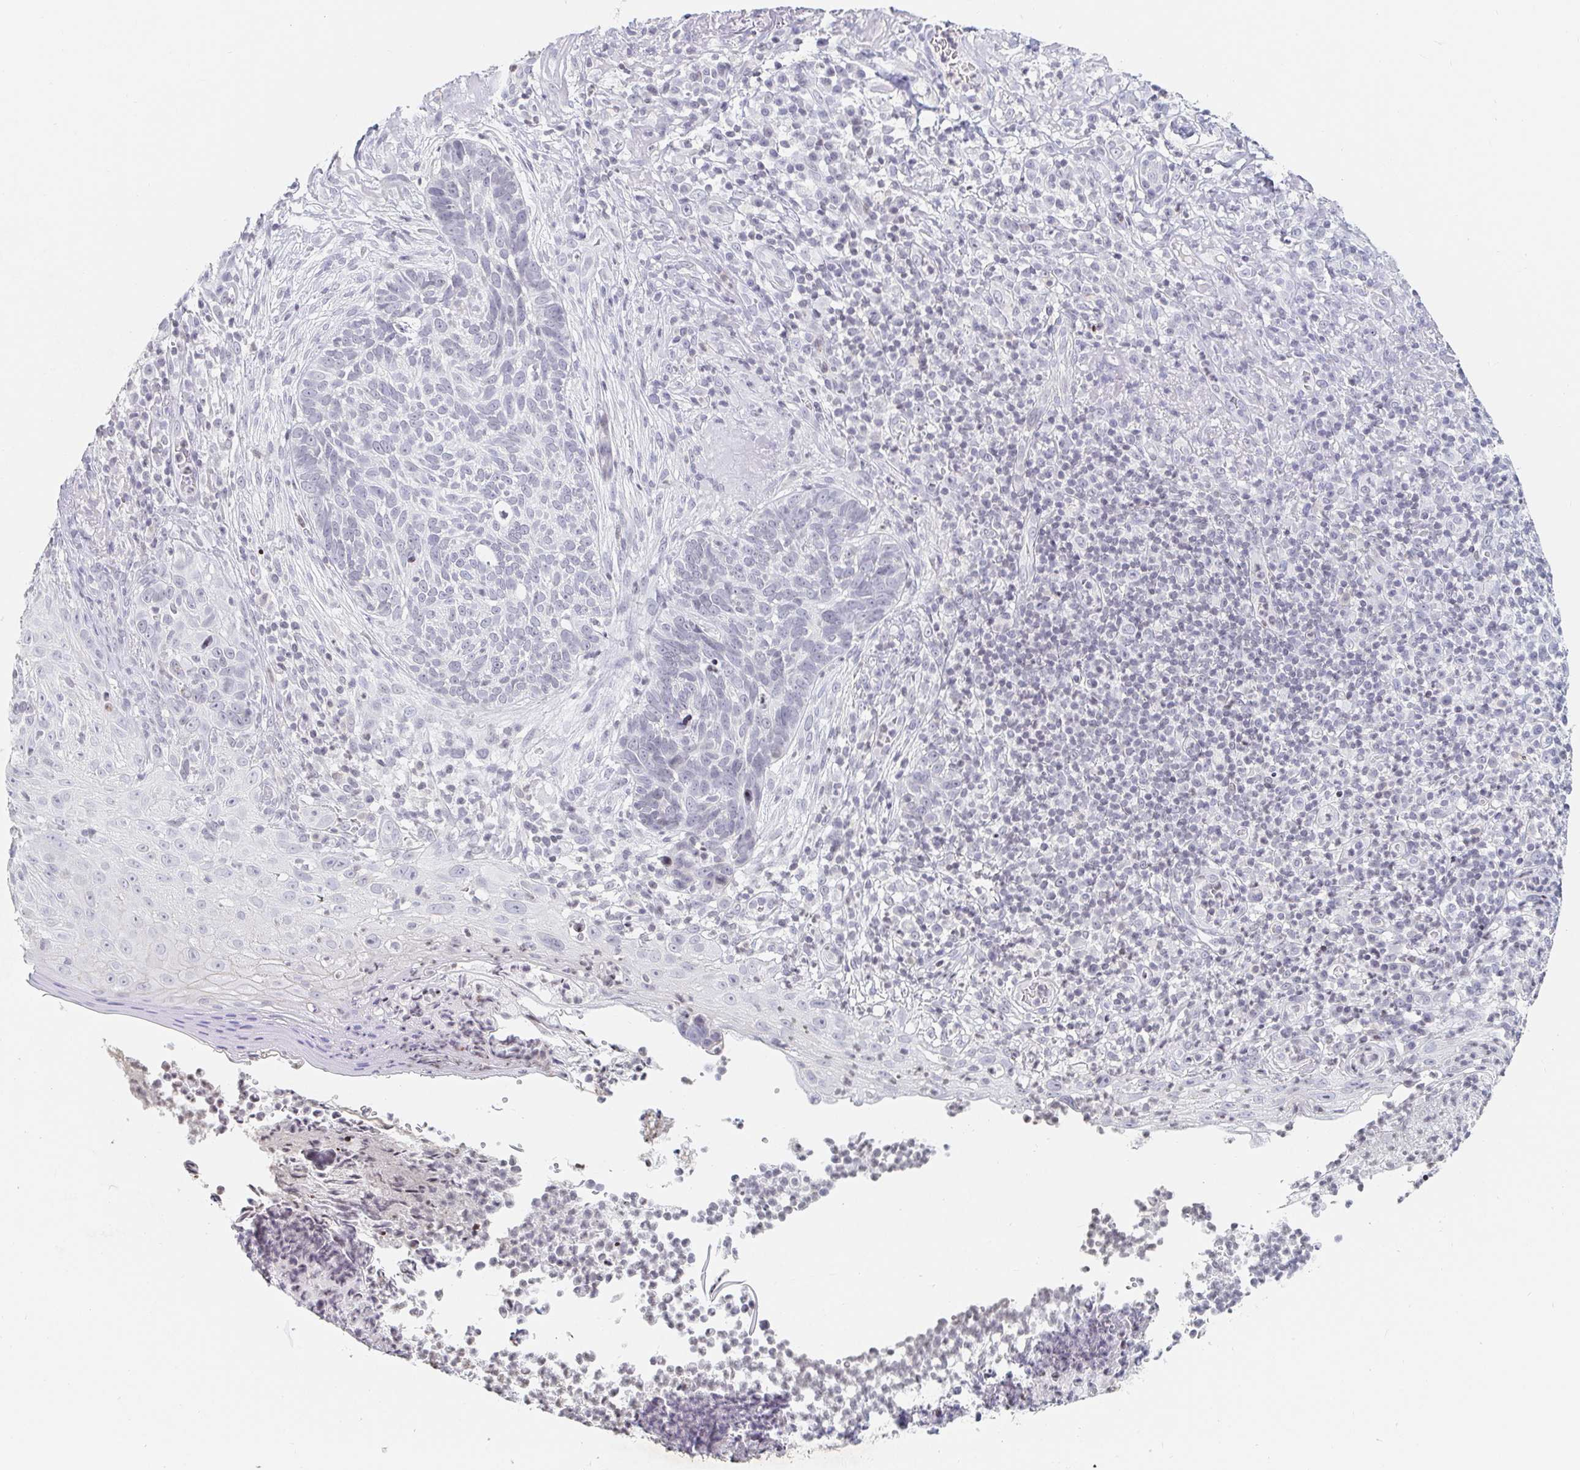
{"staining": {"intensity": "negative", "quantity": "none", "location": "none"}, "tissue": "skin cancer", "cell_type": "Tumor cells", "image_type": "cancer", "snomed": [{"axis": "morphology", "description": "Basal cell carcinoma"}, {"axis": "topography", "description": "Skin"}, {"axis": "topography", "description": "Skin of face"}], "caption": "High magnification brightfield microscopy of skin basal cell carcinoma stained with DAB (3,3'-diaminobenzidine) (brown) and counterstained with hematoxylin (blue): tumor cells show no significant expression.", "gene": "NME9", "patient": {"sex": "female", "age": 95}}